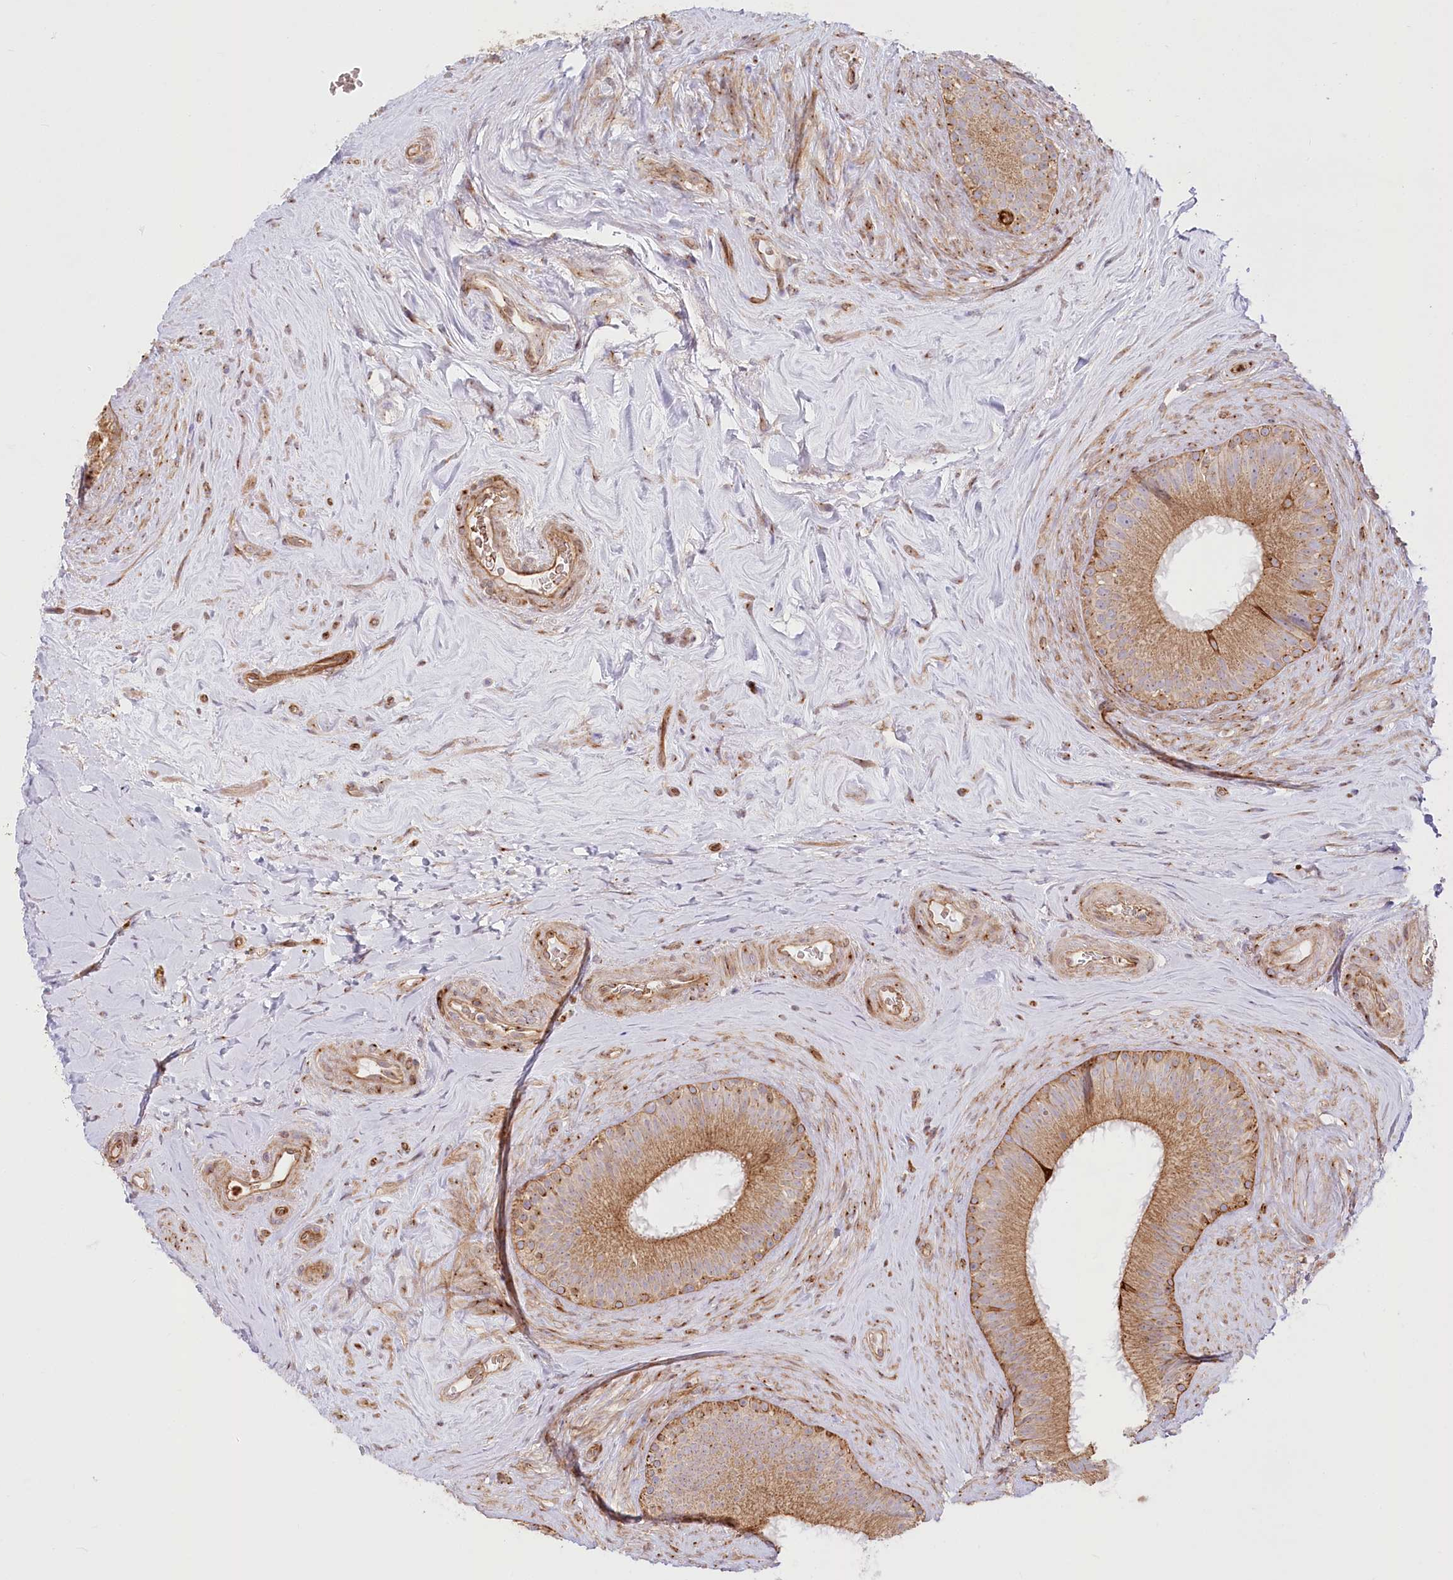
{"staining": {"intensity": "moderate", "quantity": "25%-75%", "location": "cytoplasmic/membranous"}, "tissue": "epididymis", "cell_type": "Glandular cells", "image_type": "normal", "snomed": [{"axis": "morphology", "description": "Normal tissue, NOS"}, {"axis": "topography", "description": "Epididymis"}], "caption": "Protein staining of benign epididymis exhibits moderate cytoplasmic/membranous positivity in about 25%-75% of glandular cells.", "gene": "COMMD3", "patient": {"sex": "male", "age": 84}}